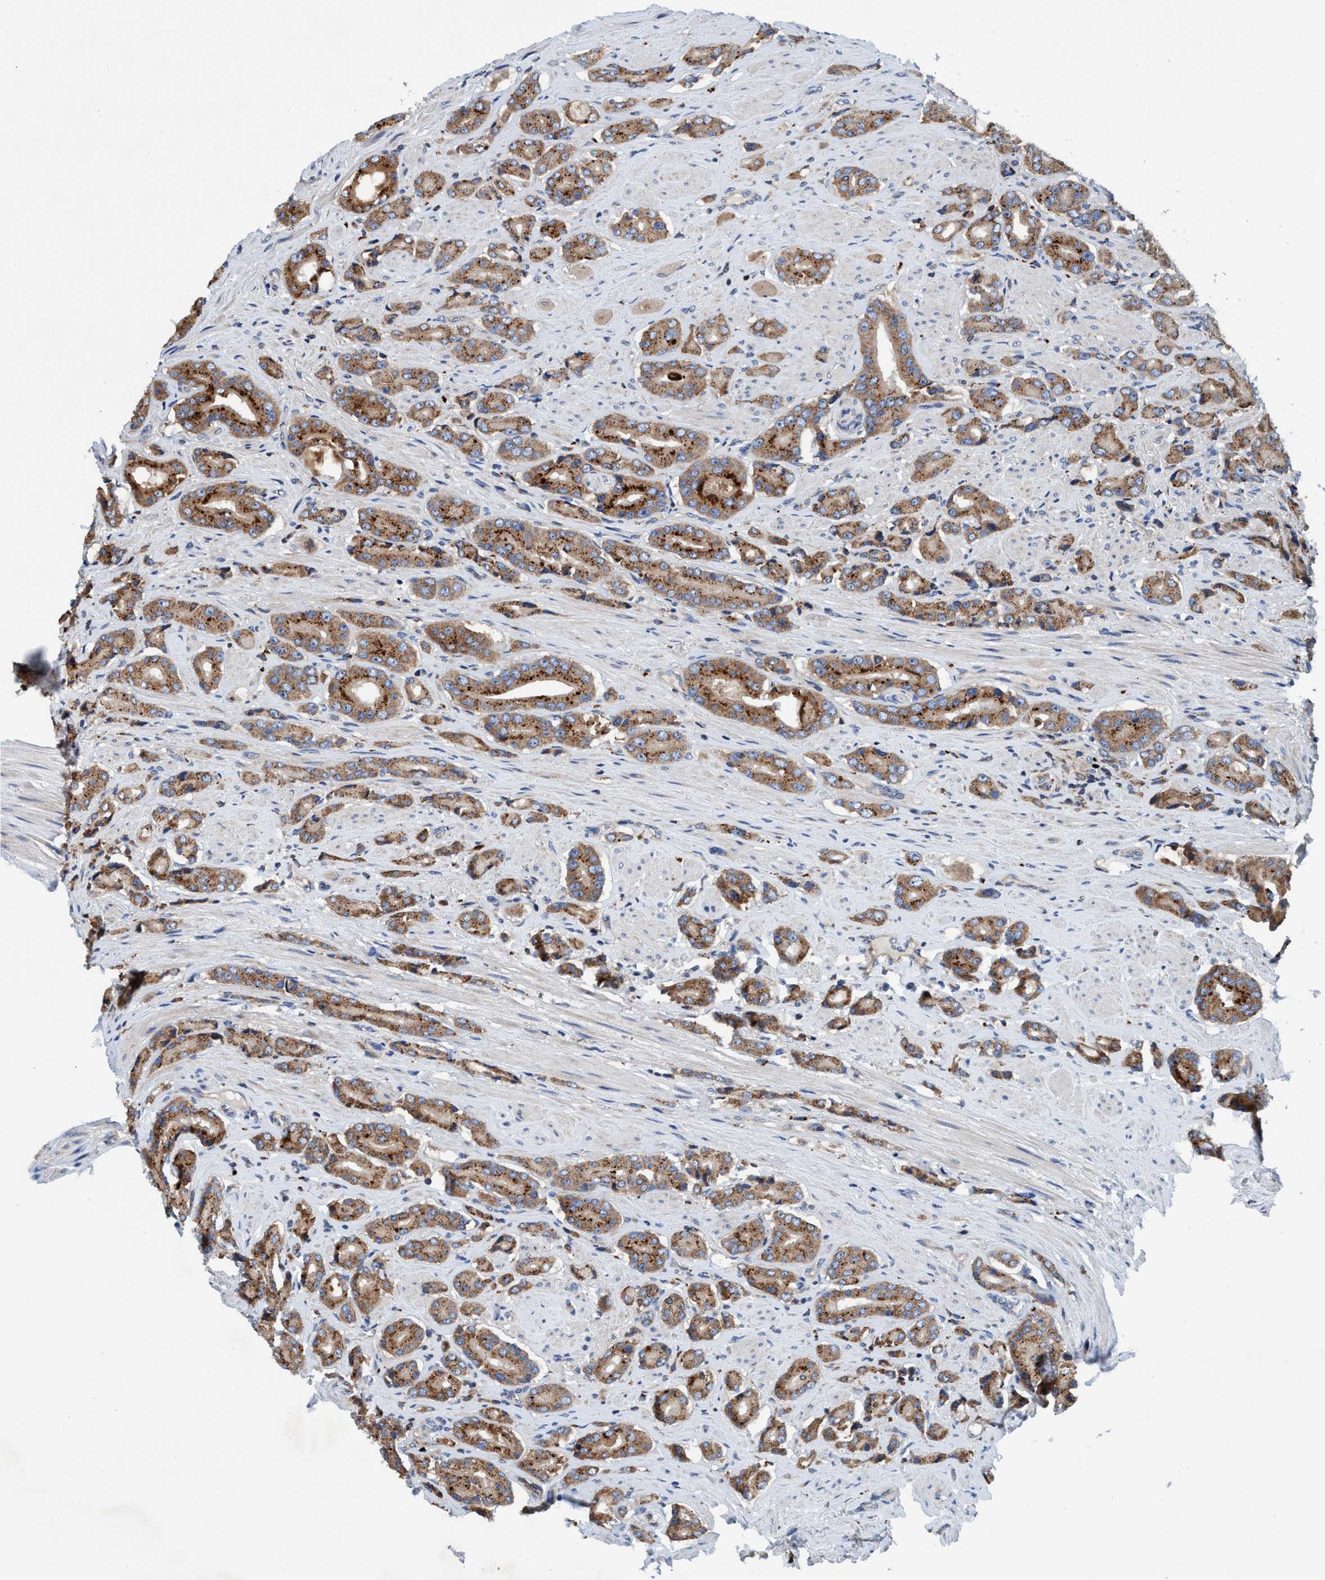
{"staining": {"intensity": "moderate", "quantity": ">75%", "location": "cytoplasmic/membranous"}, "tissue": "prostate cancer", "cell_type": "Tumor cells", "image_type": "cancer", "snomed": [{"axis": "morphology", "description": "Adenocarcinoma, High grade"}, {"axis": "topography", "description": "Prostate"}], "caption": "This is an image of IHC staining of high-grade adenocarcinoma (prostate), which shows moderate positivity in the cytoplasmic/membranous of tumor cells.", "gene": "ENDOG", "patient": {"sex": "male", "age": 71}}